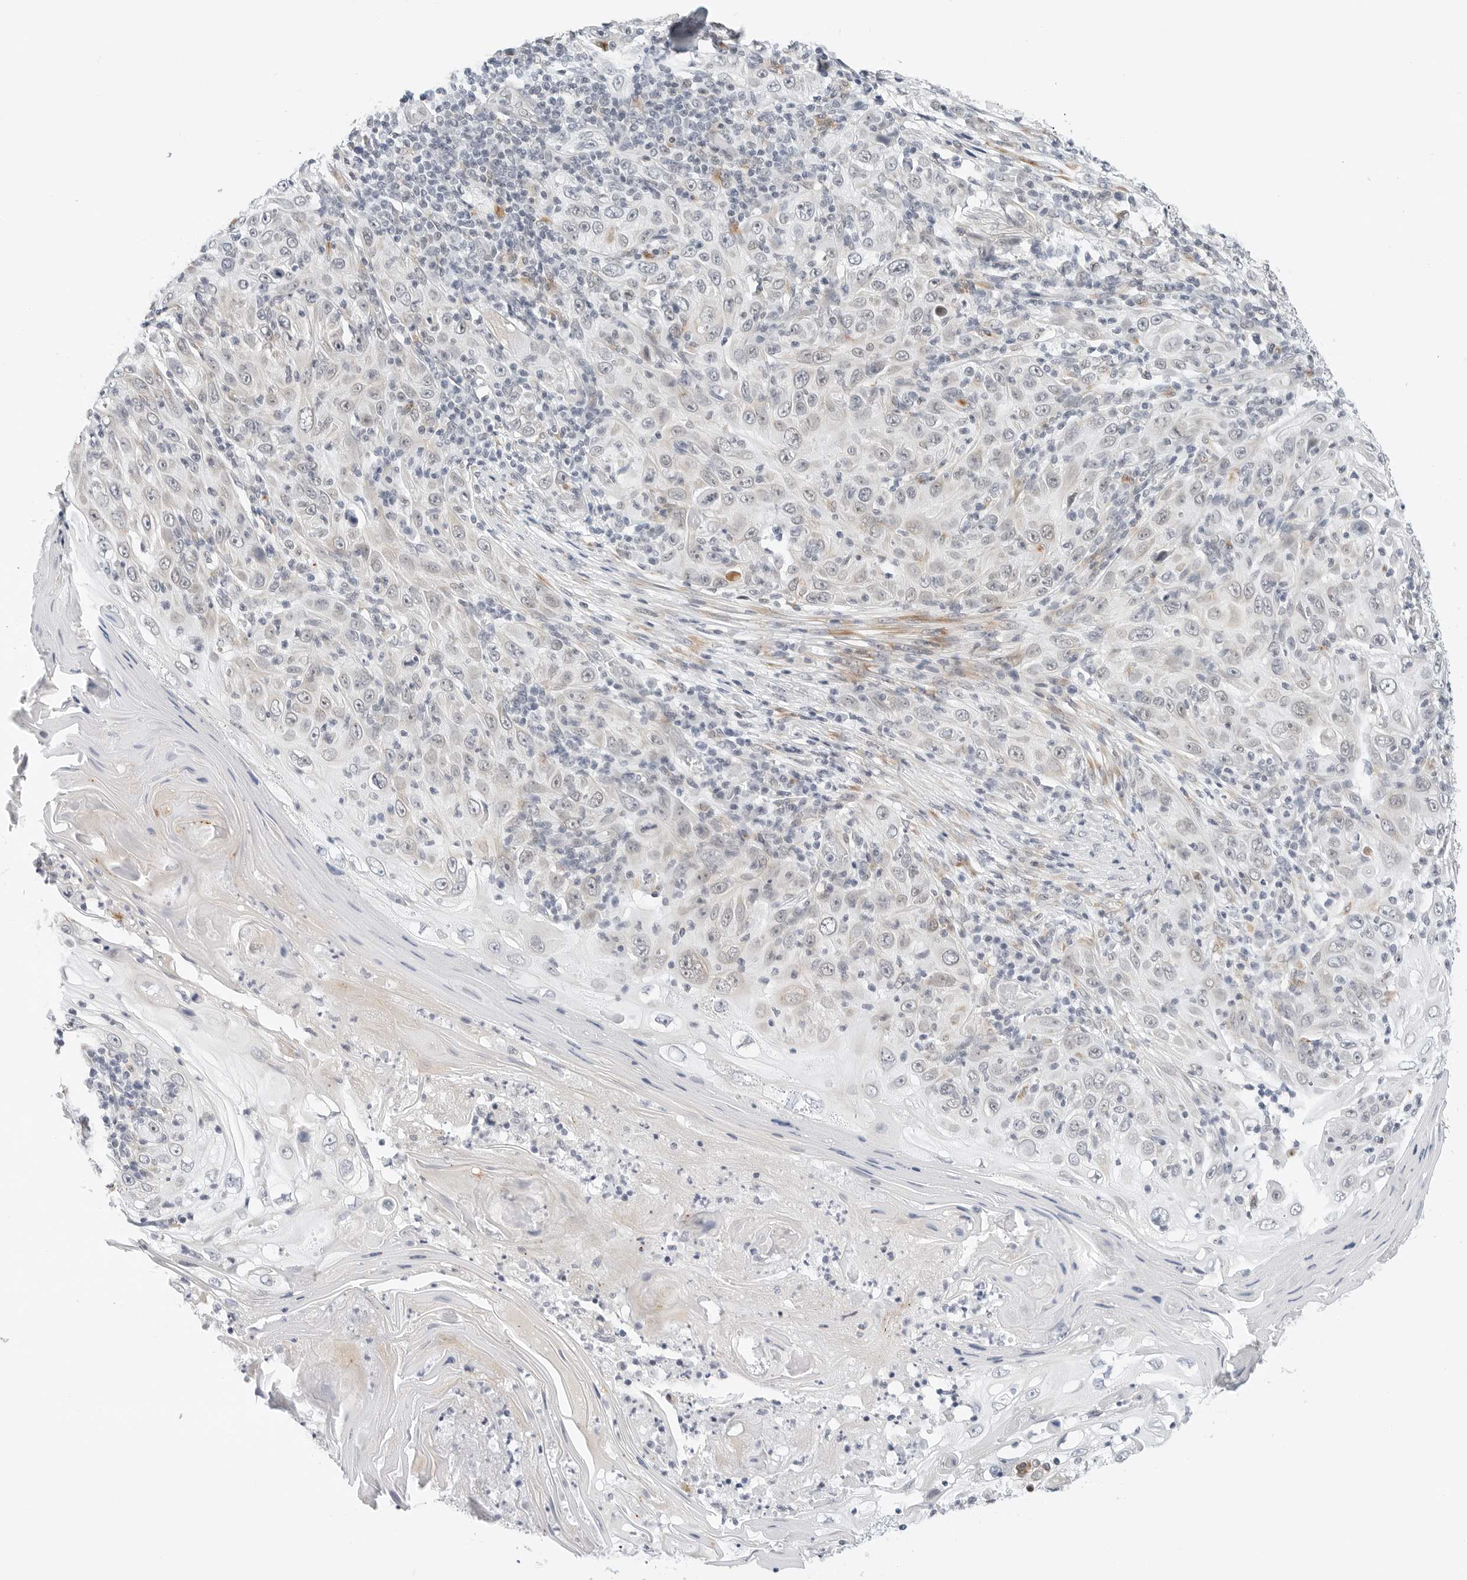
{"staining": {"intensity": "weak", "quantity": "<25%", "location": "cytoplasmic/membranous"}, "tissue": "skin cancer", "cell_type": "Tumor cells", "image_type": "cancer", "snomed": [{"axis": "morphology", "description": "Squamous cell carcinoma, NOS"}, {"axis": "topography", "description": "Skin"}], "caption": "IHC of skin cancer reveals no expression in tumor cells.", "gene": "TSEN2", "patient": {"sex": "female", "age": 88}}